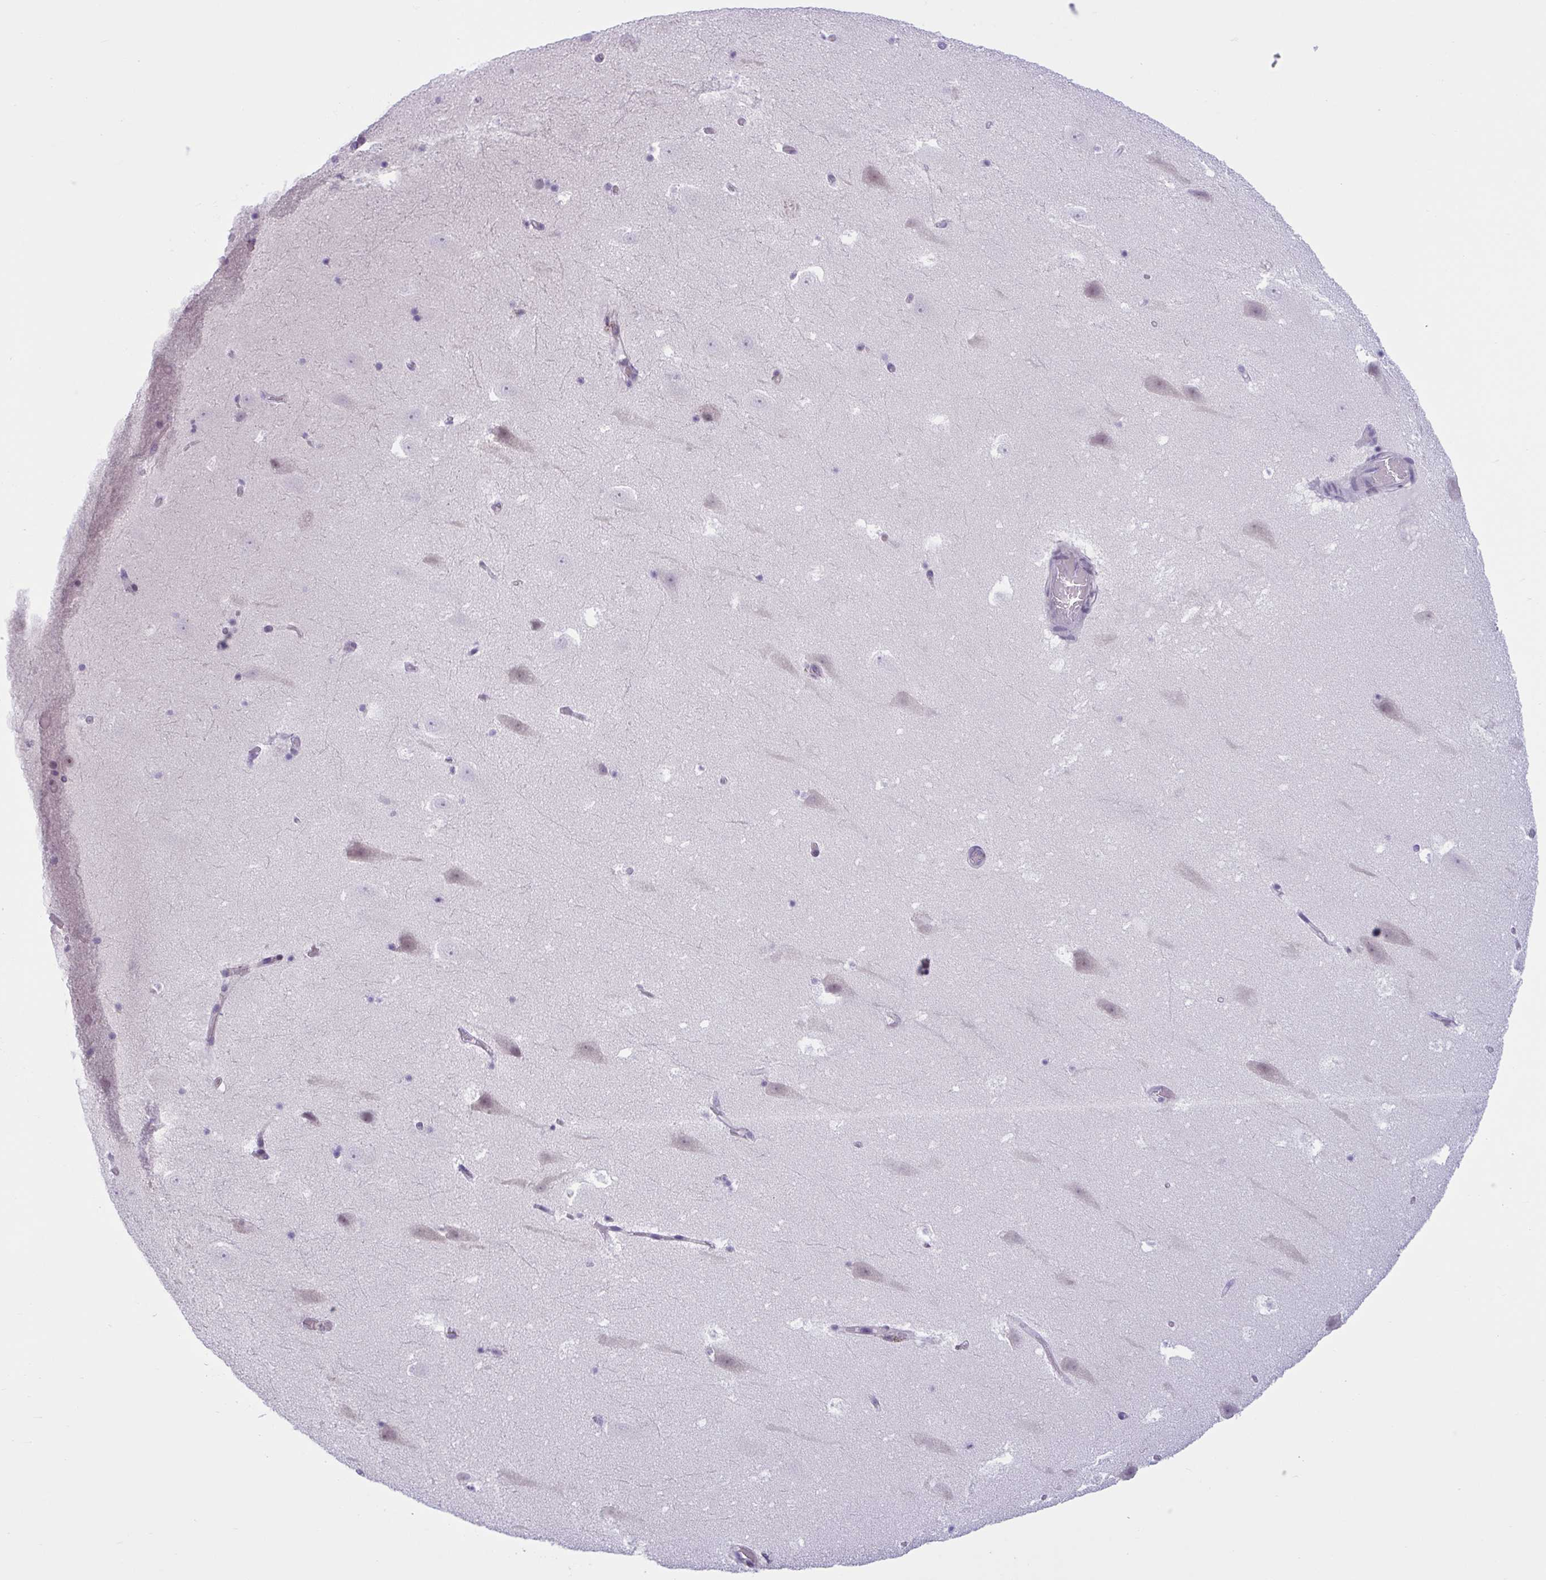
{"staining": {"intensity": "negative", "quantity": "none", "location": "none"}, "tissue": "hippocampus", "cell_type": "Glial cells", "image_type": "normal", "snomed": [{"axis": "morphology", "description": "Normal tissue, NOS"}, {"axis": "topography", "description": "Hippocampus"}], "caption": "This micrograph is of unremarkable hippocampus stained with immunohistochemistry (IHC) to label a protein in brown with the nuclei are counter-stained blue. There is no positivity in glial cells. Nuclei are stained in blue.", "gene": "WNT9B", "patient": {"sex": "female", "age": 42}}